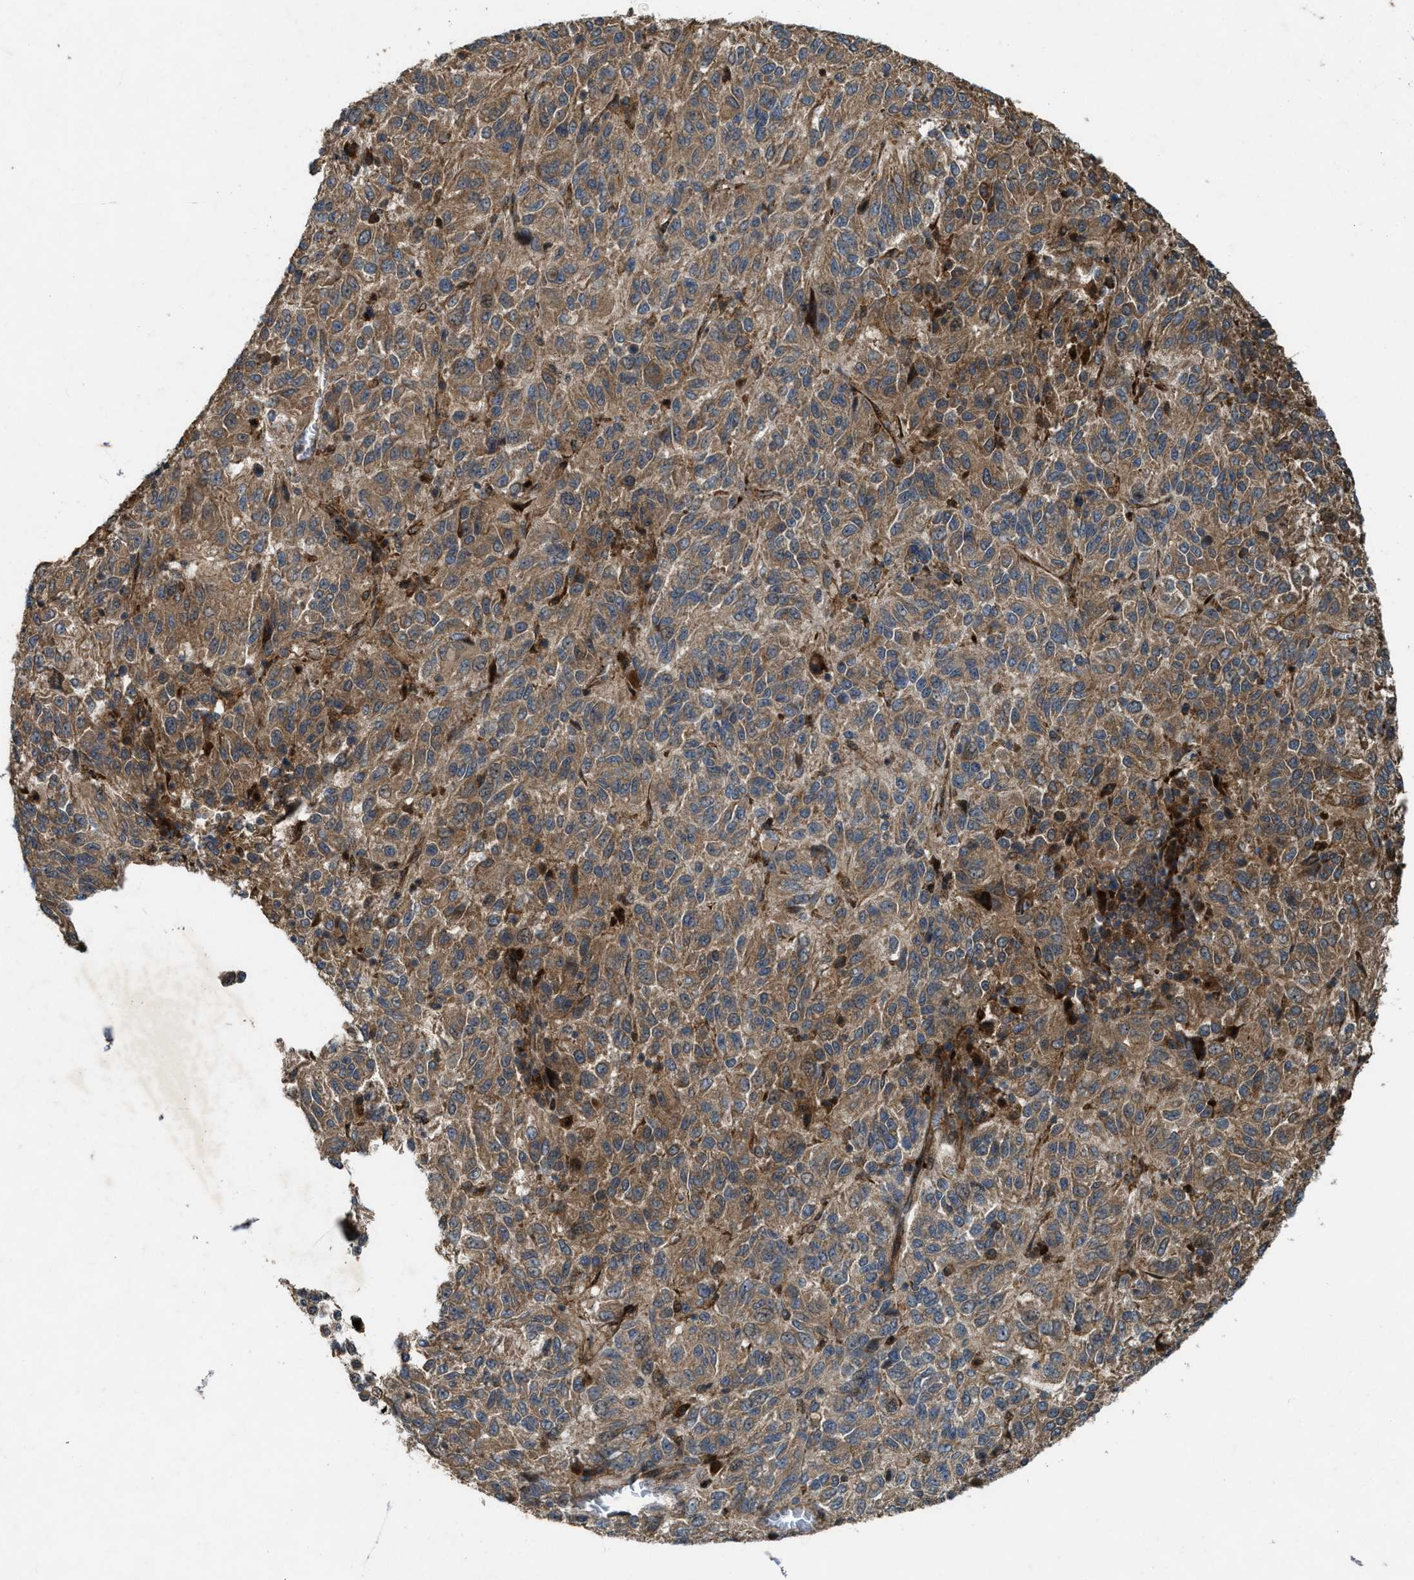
{"staining": {"intensity": "moderate", "quantity": ">75%", "location": "cytoplasmic/membranous"}, "tissue": "melanoma", "cell_type": "Tumor cells", "image_type": "cancer", "snomed": [{"axis": "morphology", "description": "Malignant melanoma, Metastatic site"}, {"axis": "topography", "description": "Lung"}], "caption": "Brown immunohistochemical staining in malignant melanoma (metastatic site) reveals moderate cytoplasmic/membranous staining in approximately >75% of tumor cells.", "gene": "LRRC72", "patient": {"sex": "male", "age": 64}}